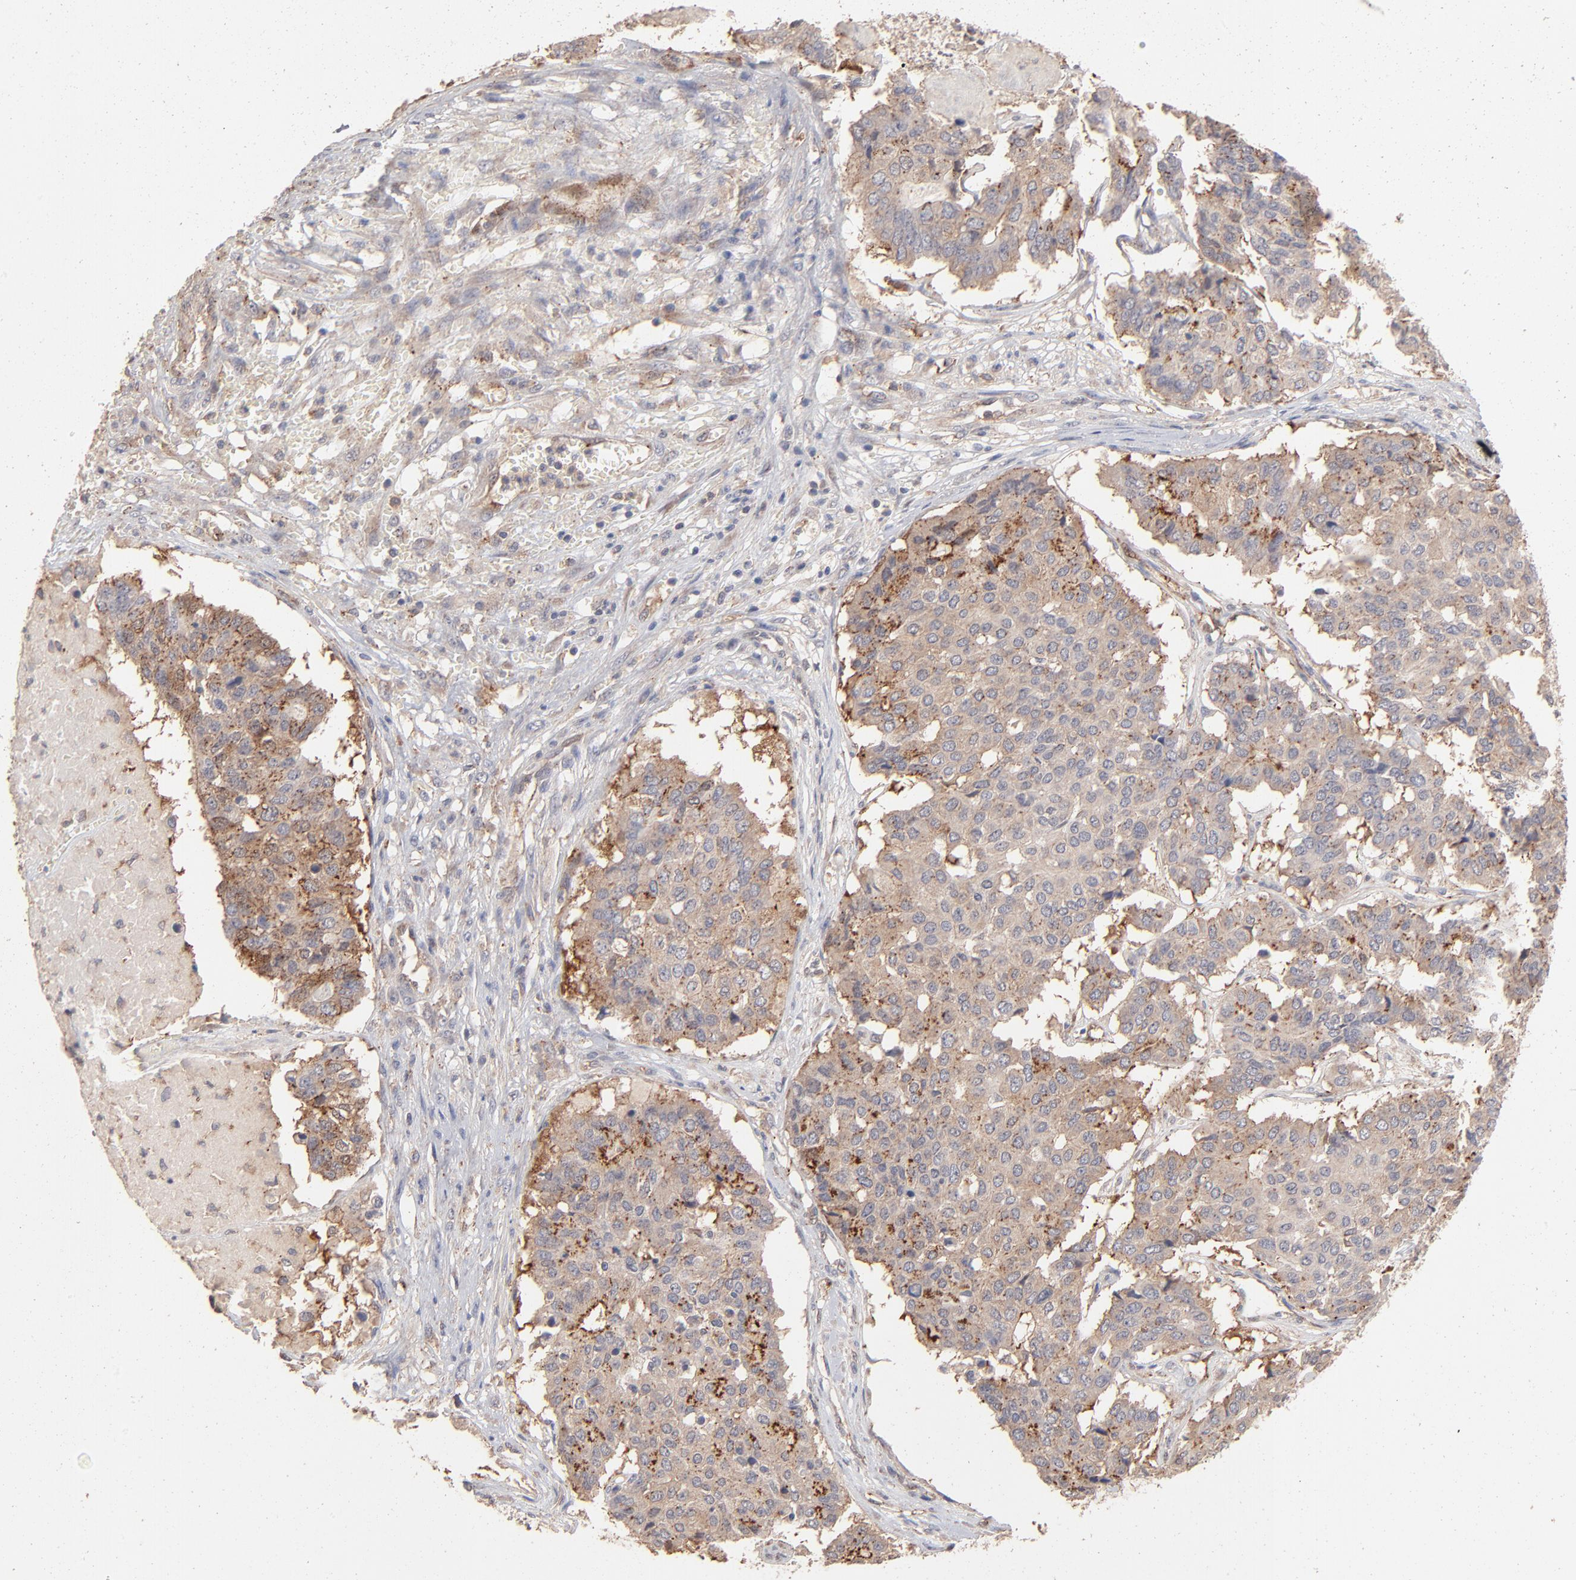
{"staining": {"intensity": "moderate", "quantity": ">75%", "location": "cytoplasmic/membranous"}, "tissue": "pancreatic cancer", "cell_type": "Tumor cells", "image_type": "cancer", "snomed": [{"axis": "morphology", "description": "Adenocarcinoma, NOS"}, {"axis": "topography", "description": "Pancreas"}], "caption": "High-power microscopy captured an immunohistochemistry (IHC) micrograph of pancreatic adenocarcinoma, revealing moderate cytoplasmic/membranous staining in about >75% of tumor cells.", "gene": "IVNS1ABP", "patient": {"sex": "male", "age": 50}}